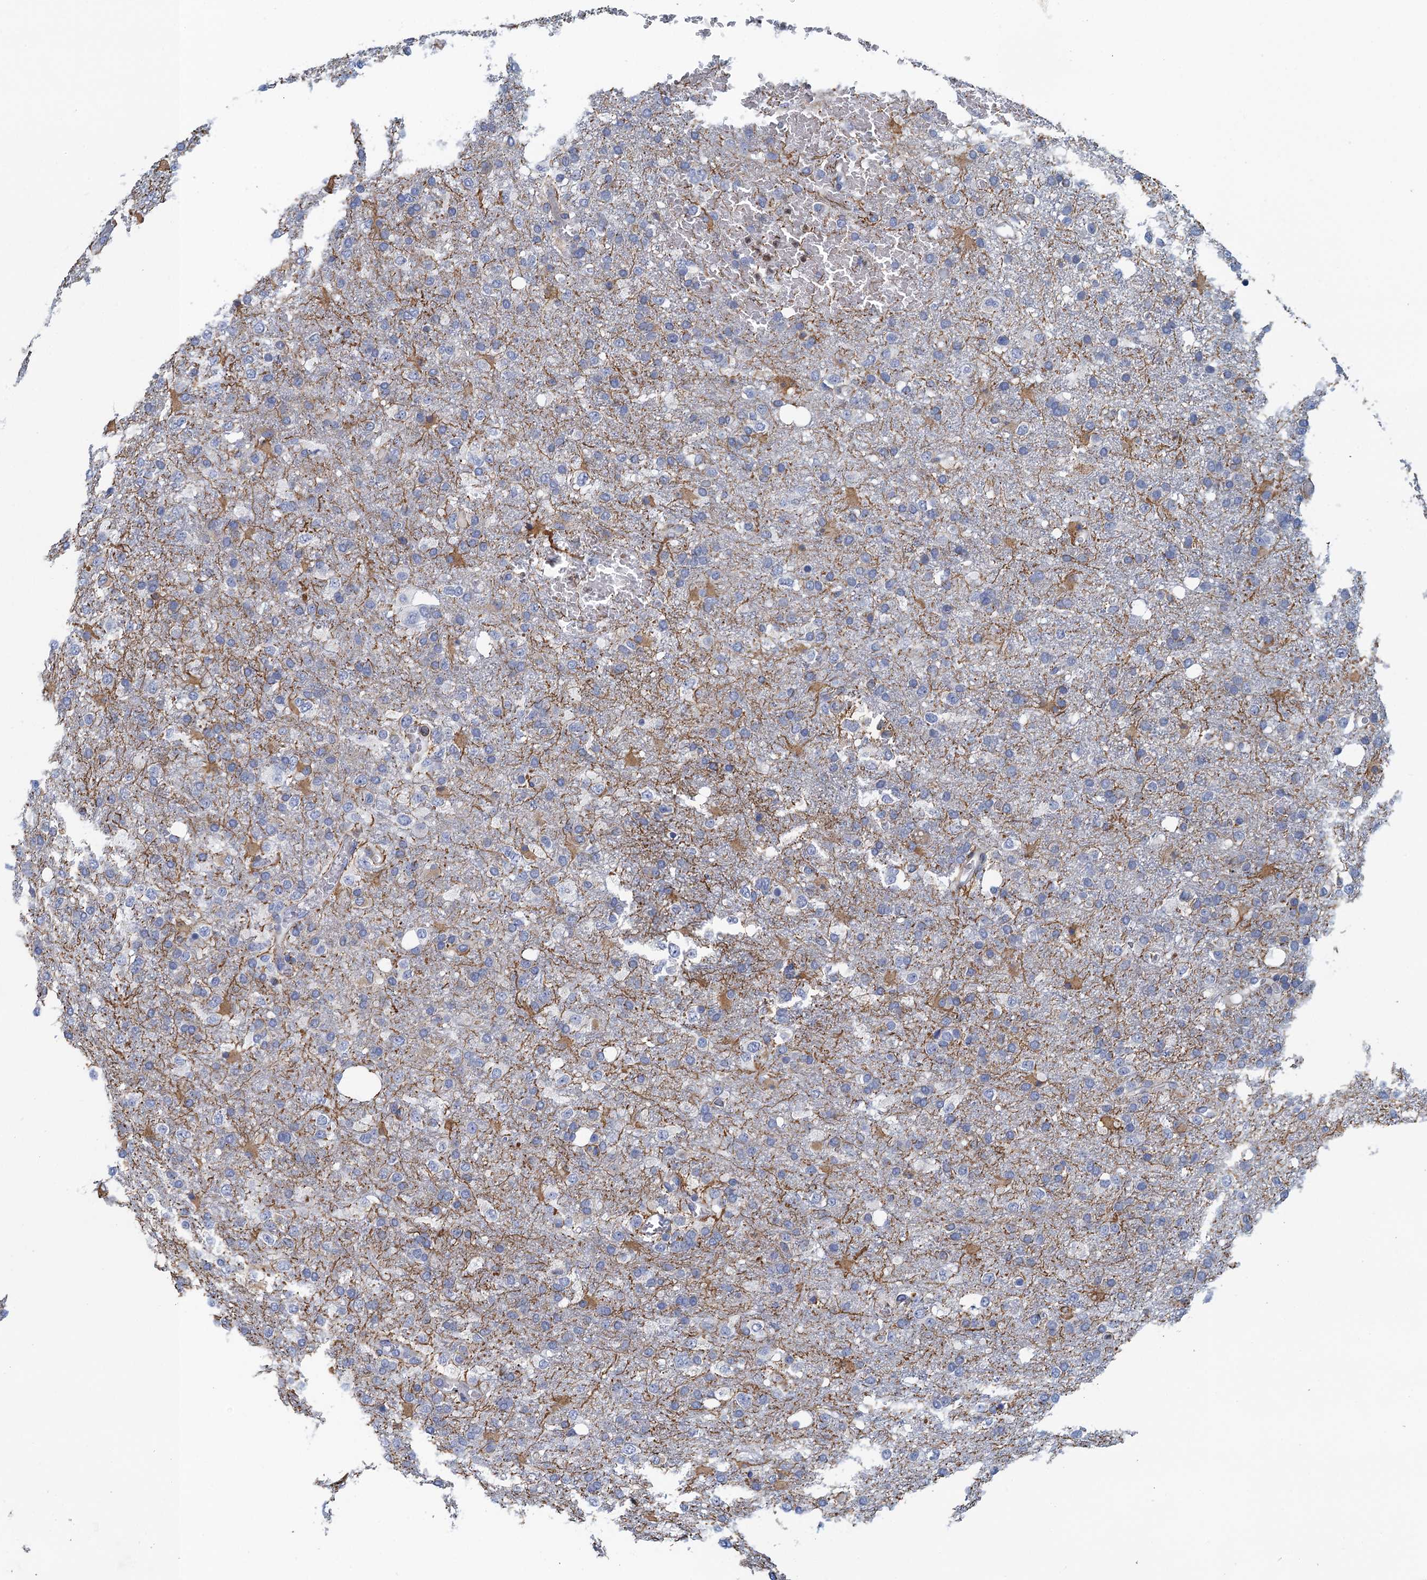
{"staining": {"intensity": "negative", "quantity": "none", "location": "none"}, "tissue": "glioma", "cell_type": "Tumor cells", "image_type": "cancer", "snomed": [{"axis": "morphology", "description": "Glioma, malignant, High grade"}, {"axis": "topography", "description": "Brain"}], "caption": "The photomicrograph demonstrates no staining of tumor cells in malignant glioma (high-grade).", "gene": "TRAF3IP3", "patient": {"sex": "female", "age": 74}}